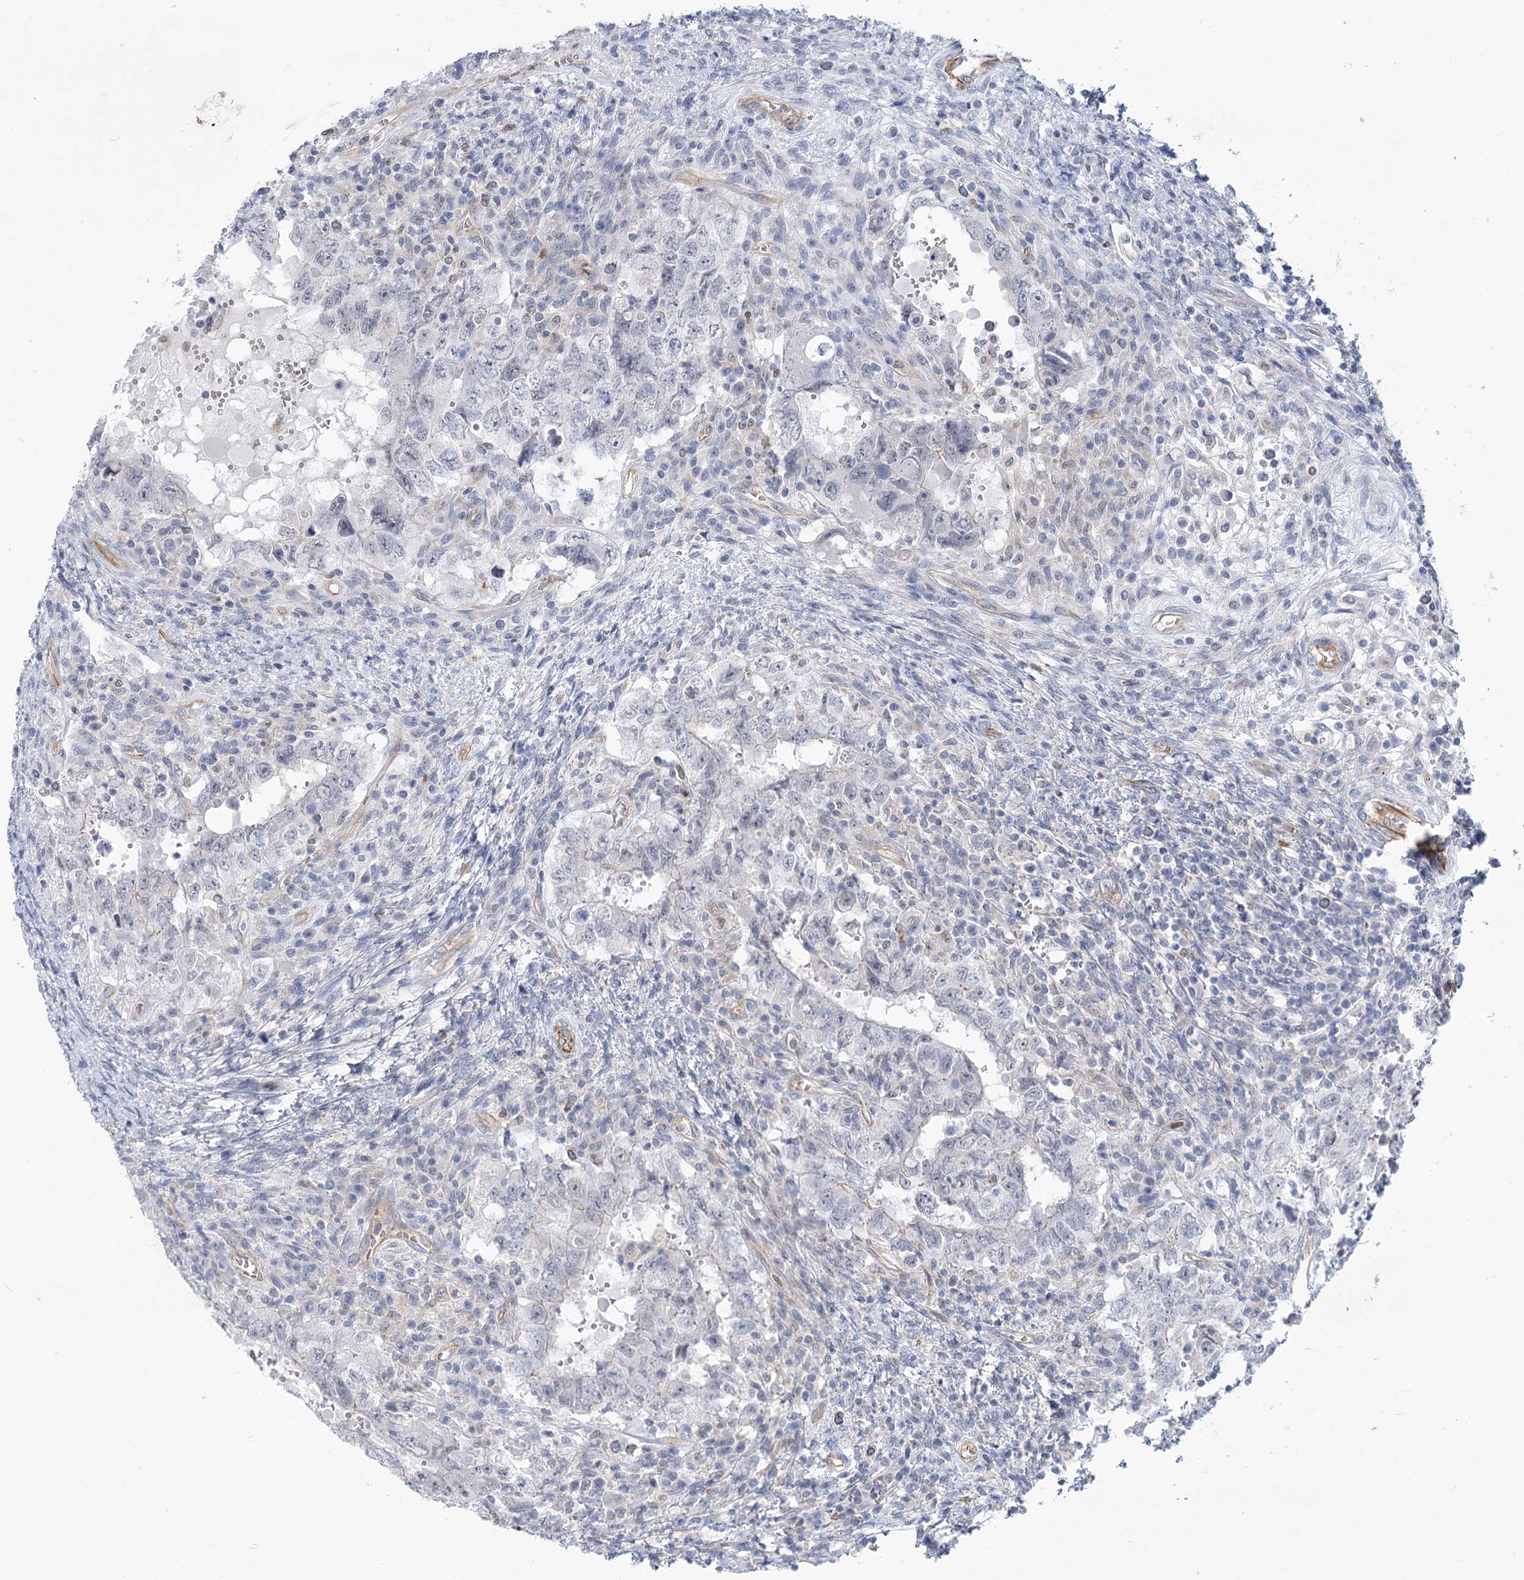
{"staining": {"intensity": "negative", "quantity": "none", "location": "none"}, "tissue": "testis cancer", "cell_type": "Tumor cells", "image_type": "cancer", "snomed": [{"axis": "morphology", "description": "Carcinoma, Embryonal, NOS"}, {"axis": "topography", "description": "Testis"}], "caption": "Immunohistochemical staining of embryonal carcinoma (testis) displays no significant expression in tumor cells.", "gene": "THAP6", "patient": {"sex": "male", "age": 26}}